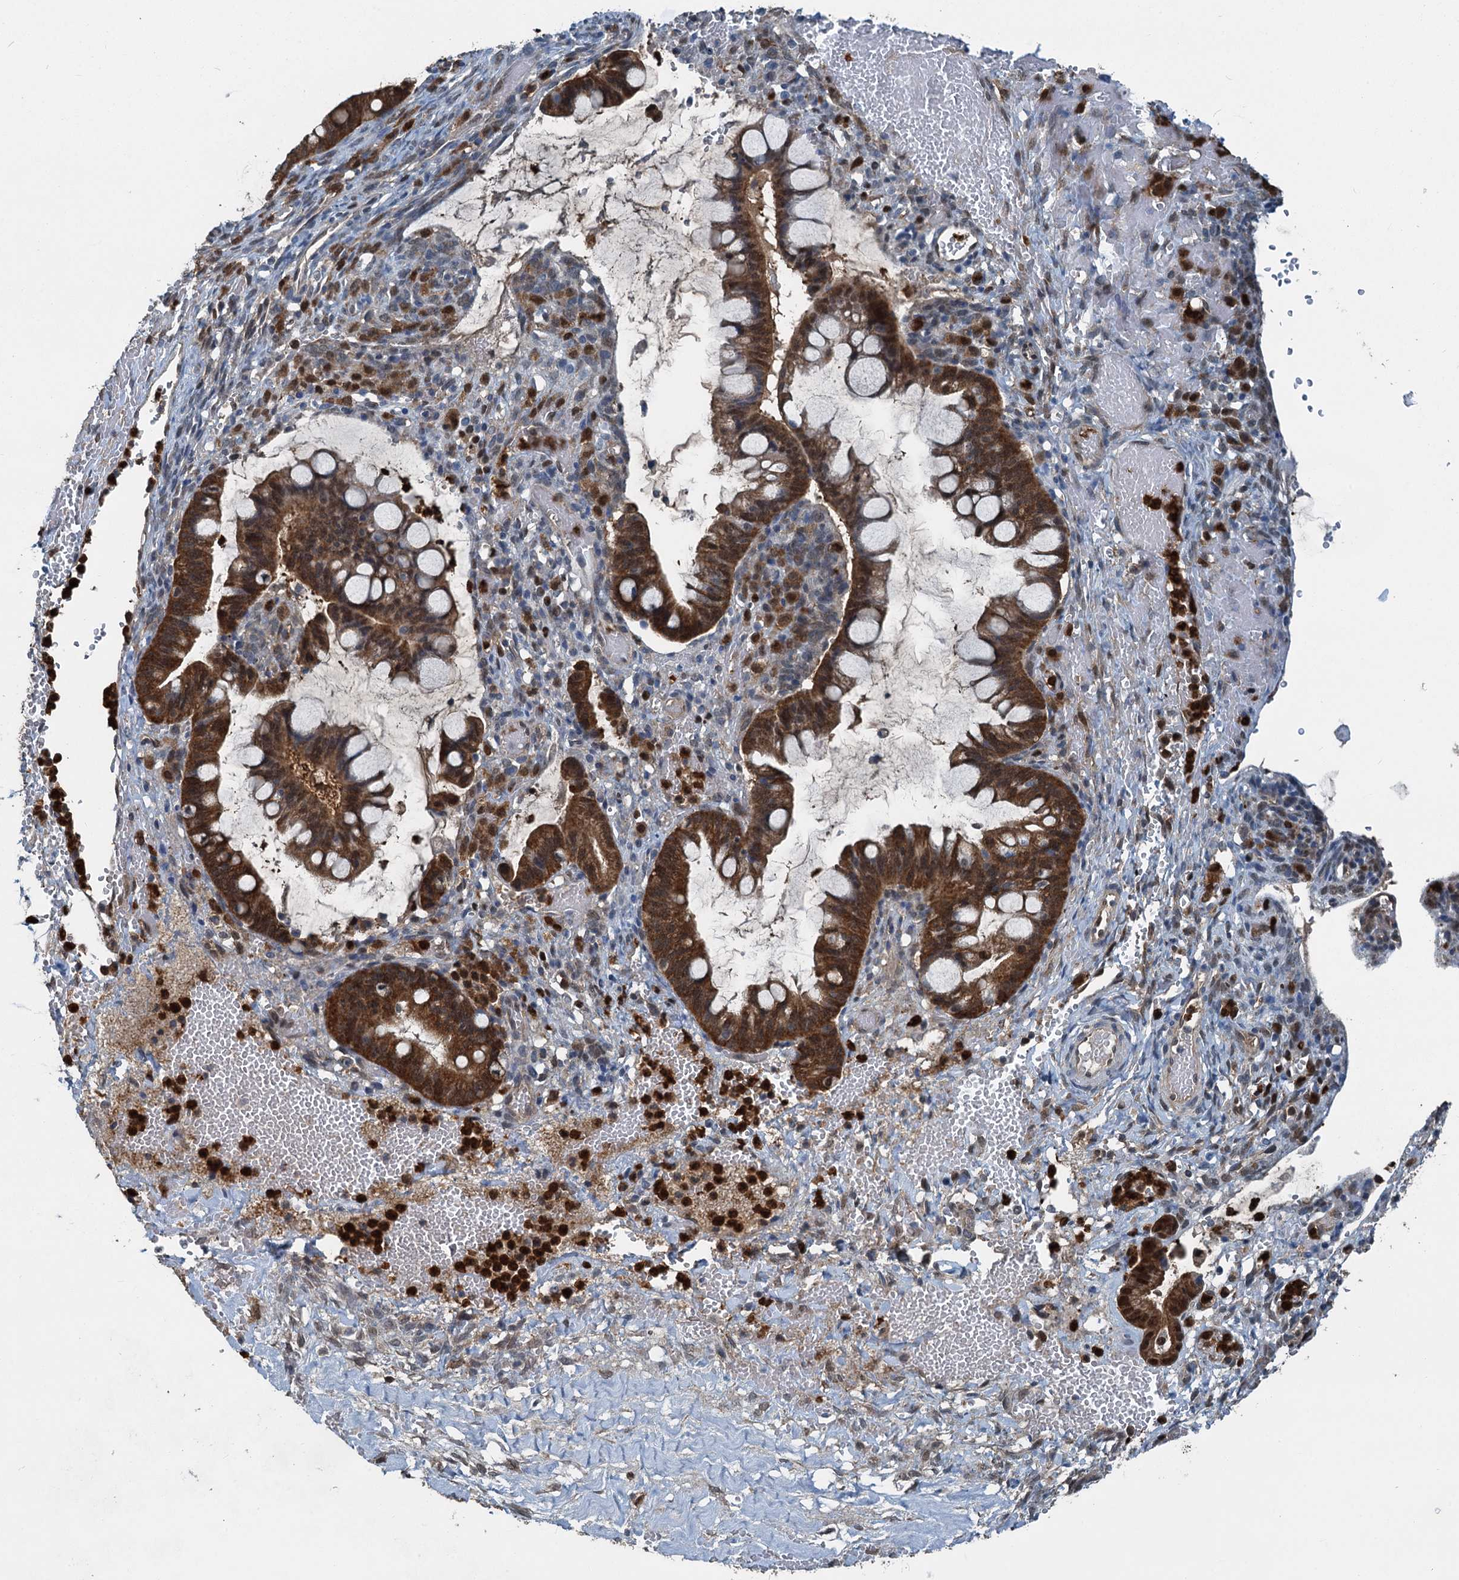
{"staining": {"intensity": "strong", "quantity": ">75%", "location": "cytoplasmic/membranous,nuclear"}, "tissue": "ovarian cancer", "cell_type": "Tumor cells", "image_type": "cancer", "snomed": [{"axis": "morphology", "description": "Cystadenocarcinoma, mucinous, NOS"}, {"axis": "topography", "description": "Ovary"}], "caption": "Ovarian cancer tissue shows strong cytoplasmic/membranous and nuclear staining in approximately >75% of tumor cells", "gene": "GPI", "patient": {"sex": "female", "age": 73}}